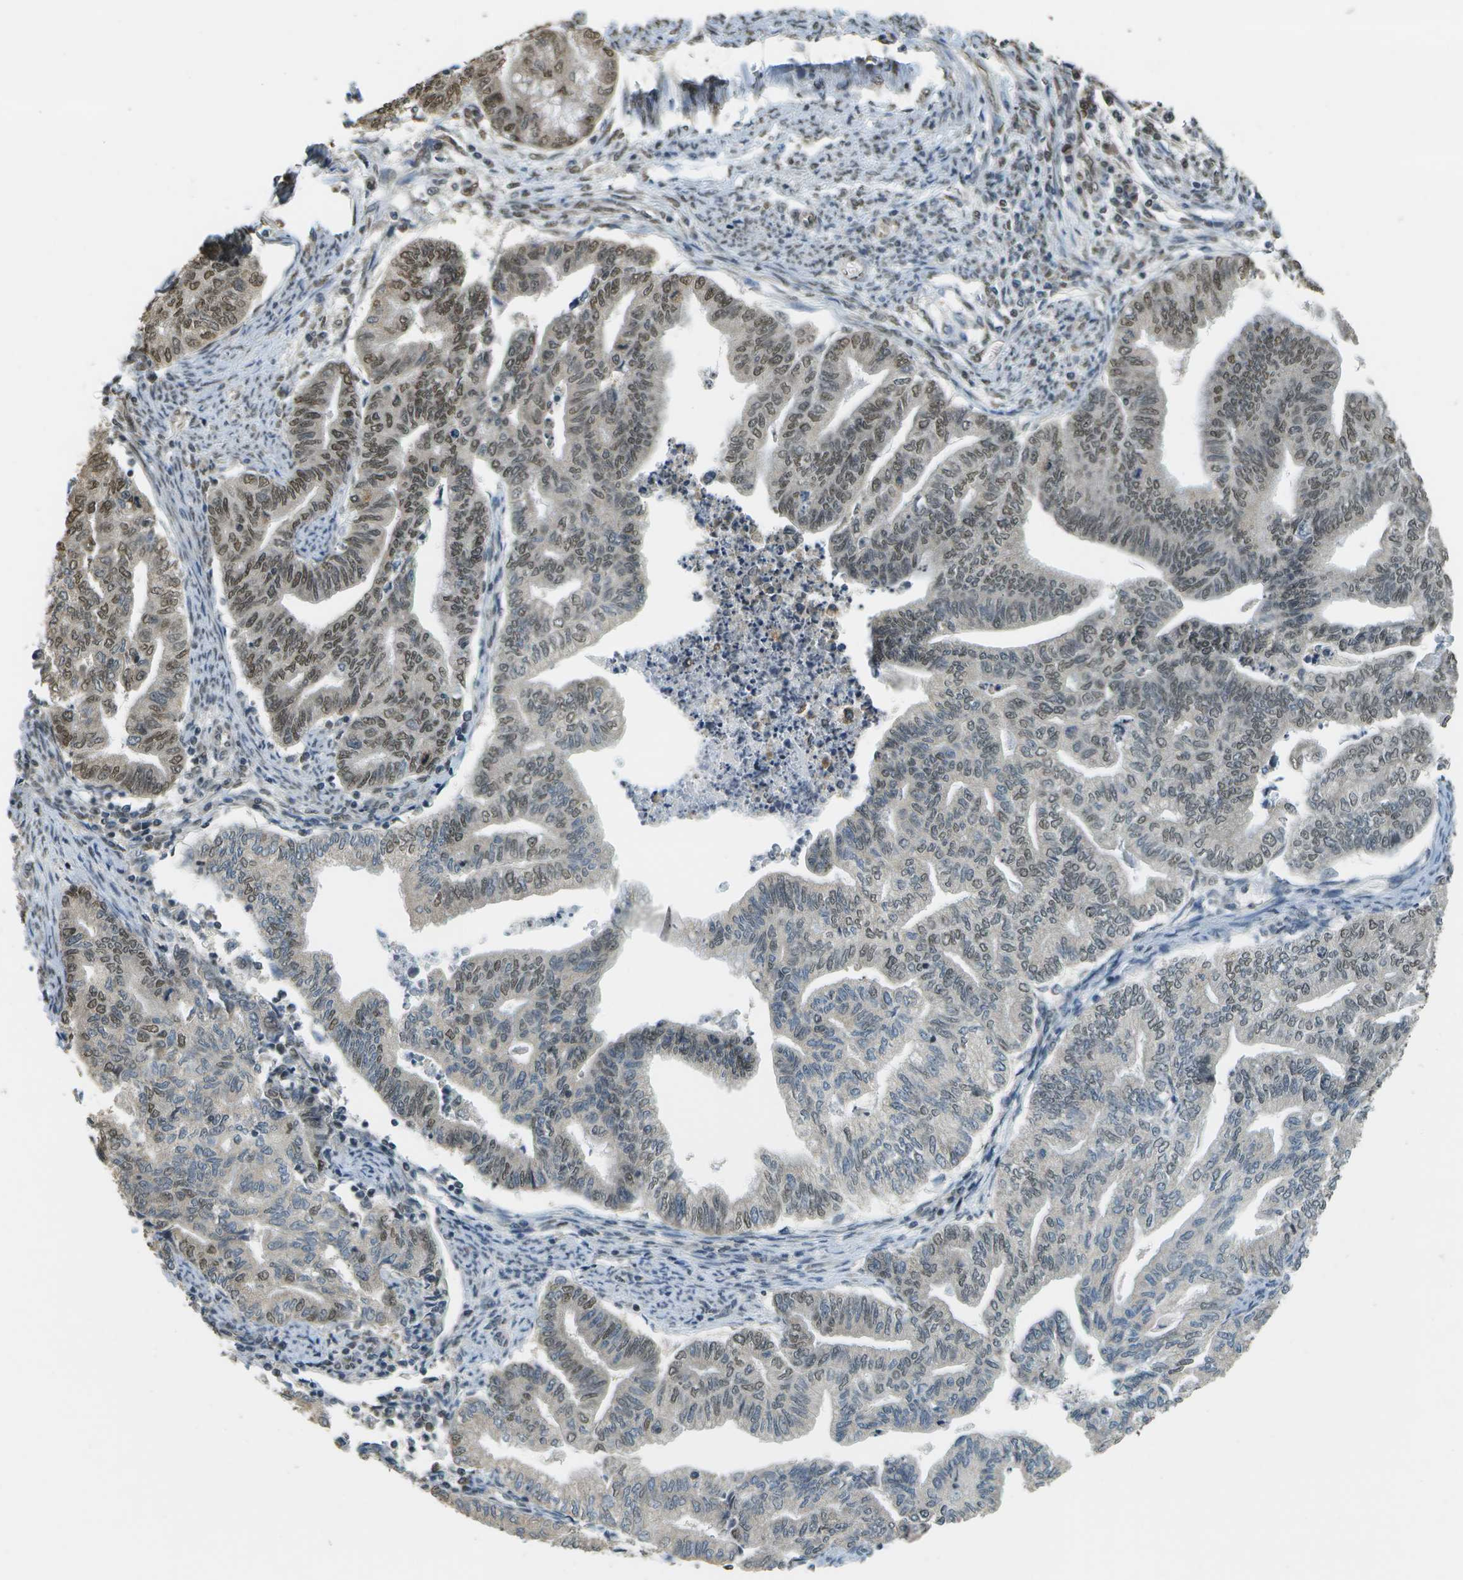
{"staining": {"intensity": "moderate", "quantity": ">75%", "location": "nuclear"}, "tissue": "endometrial cancer", "cell_type": "Tumor cells", "image_type": "cancer", "snomed": [{"axis": "morphology", "description": "Adenocarcinoma, NOS"}, {"axis": "topography", "description": "Endometrium"}], "caption": "This photomicrograph displays endometrial cancer (adenocarcinoma) stained with immunohistochemistry to label a protein in brown. The nuclear of tumor cells show moderate positivity for the protein. Nuclei are counter-stained blue.", "gene": "ABL2", "patient": {"sex": "female", "age": 79}}